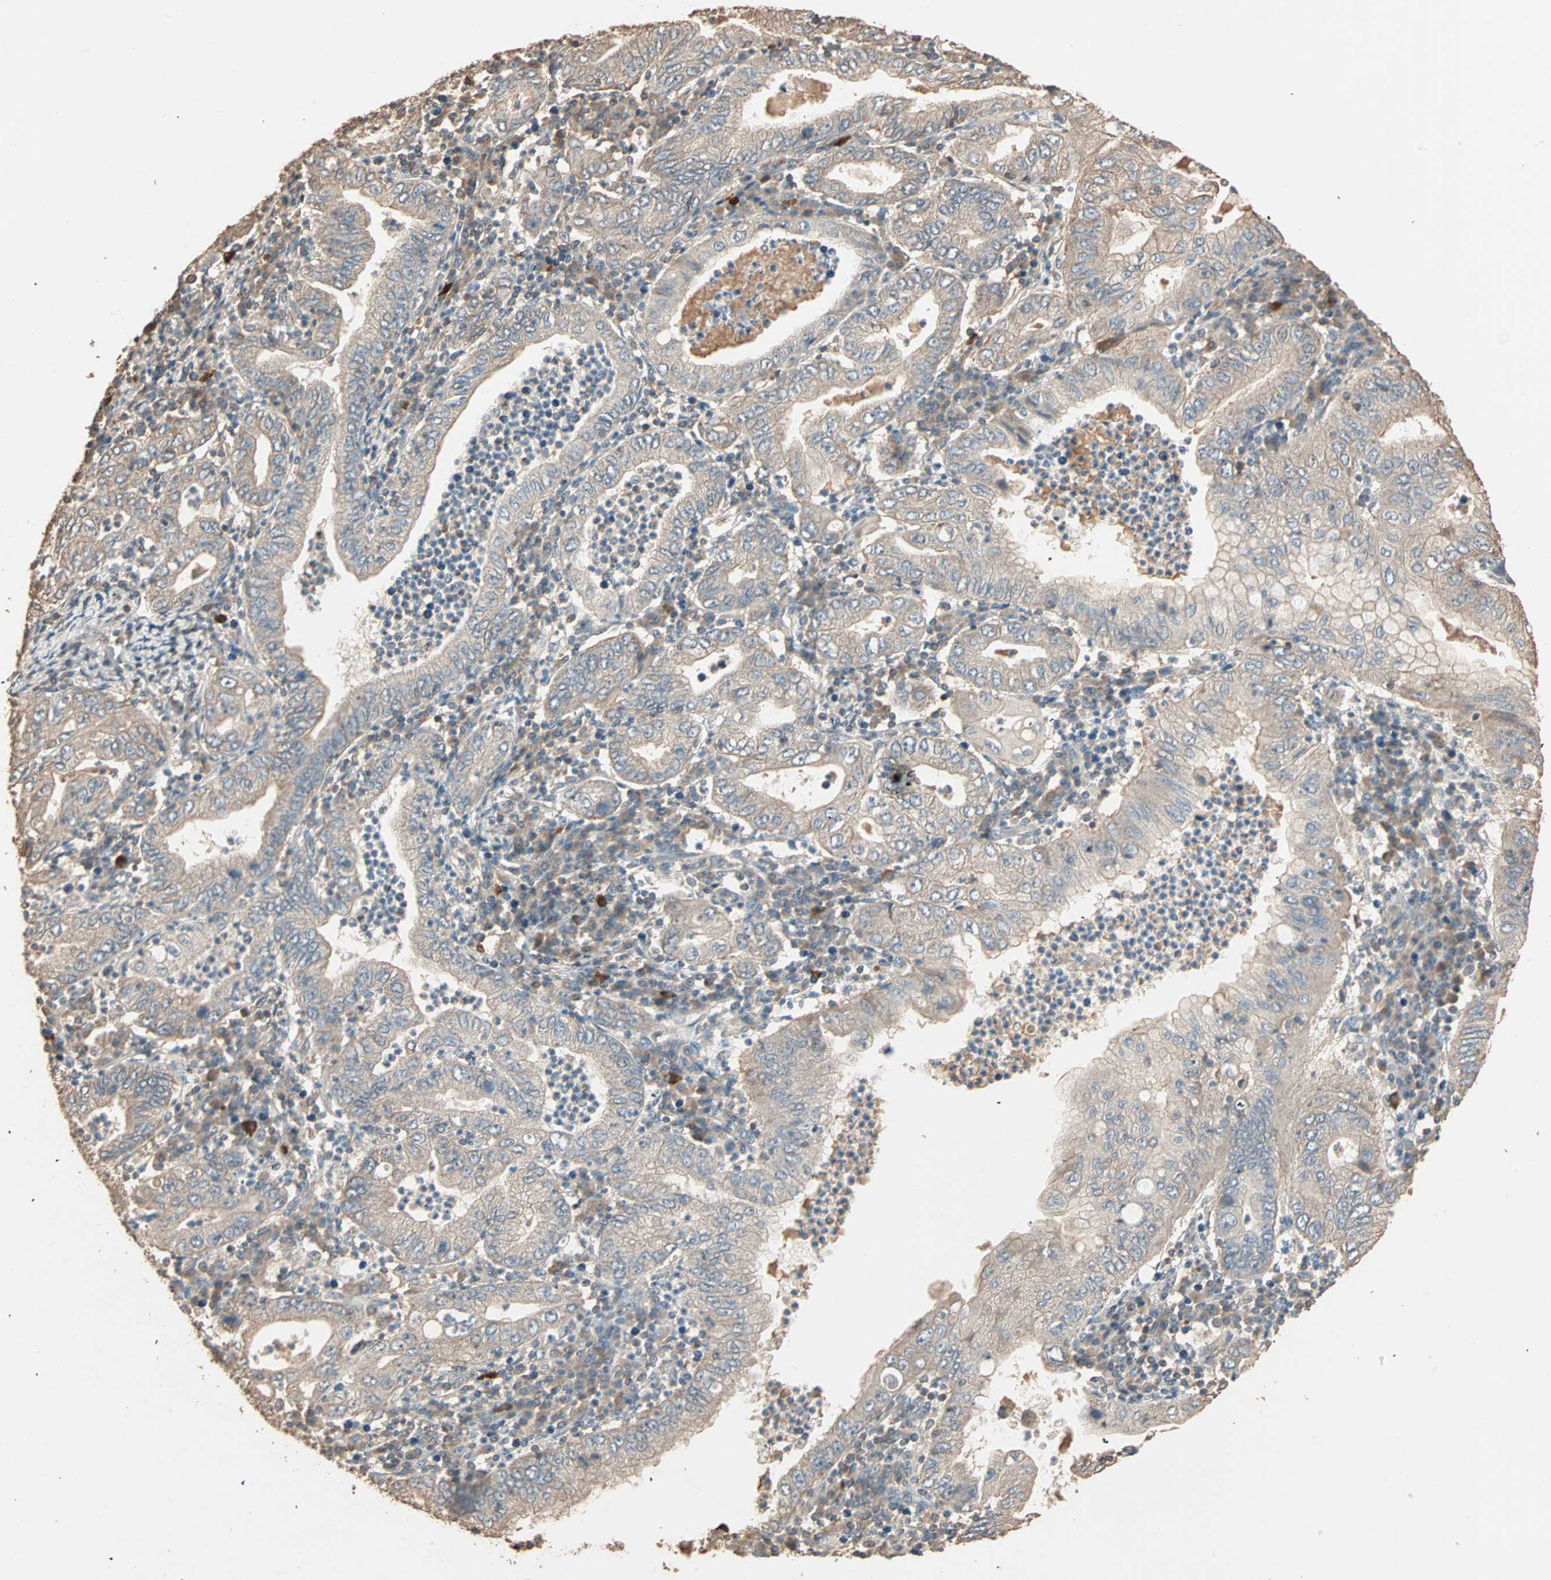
{"staining": {"intensity": "weak", "quantity": ">75%", "location": "cytoplasmic/membranous"}, "tissue": "stomach cancer", "cell_type": "Tumor cells", "image_type": "cancer", "snomed": [{"axis": "morphology", "description": "Normal tissue, NOS"}, {"axis": "morphology", "description": "Adenocarcinoma, NOS"}, {"axis": "topography", "description": "Esophagus"}, {"axis": "topography", "description": "Stomach, upper"}, {"axis": "topography", "description": "Peripheral nerve tissue"}], "caption": "Brown immunohistochemical staining in stomach cancer shows weak cytoplasmic/membranous staining in approximately >75% of tumor cells.", "gene": "ZBTB33", "patient": {"sex": "male", "age": 62}}